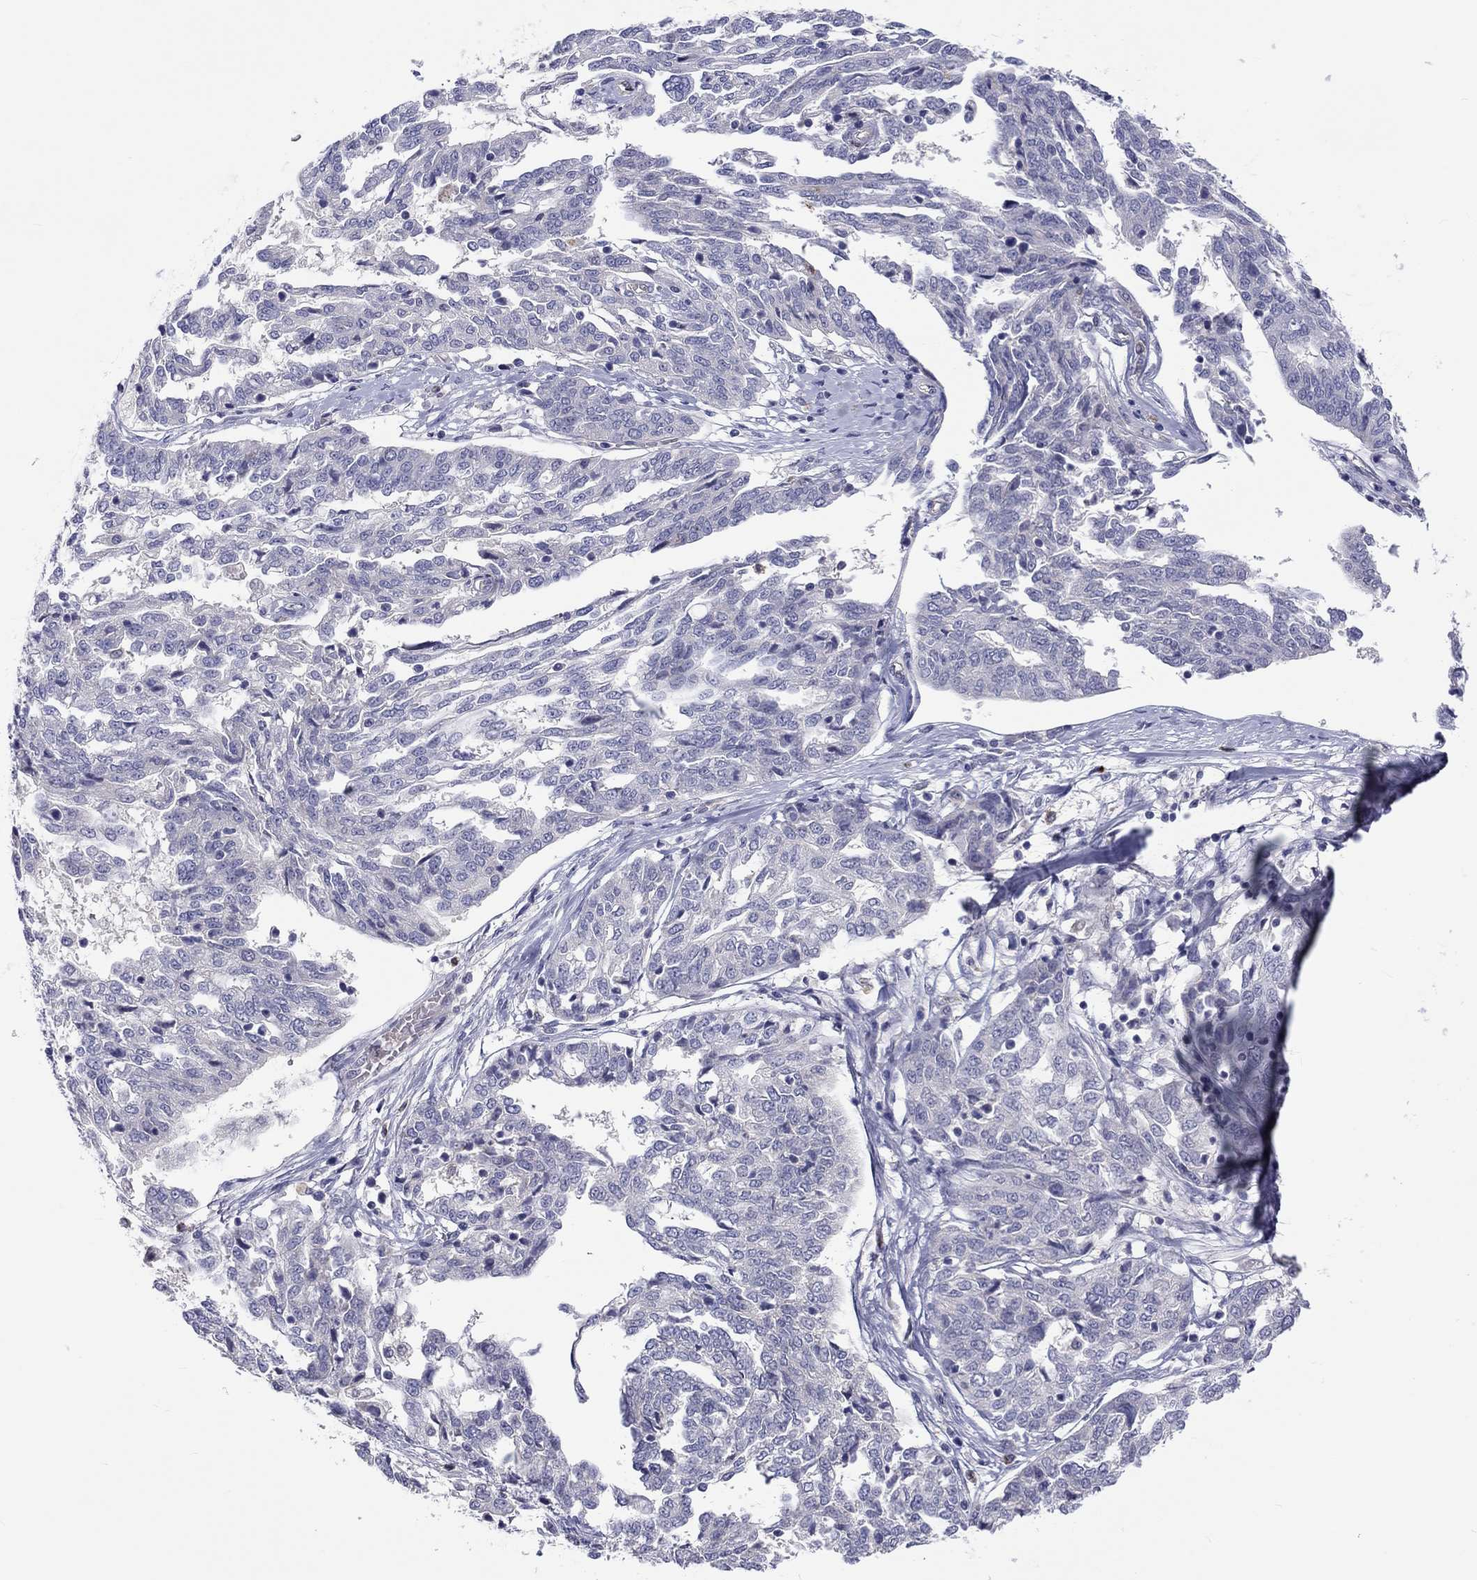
{"staining": {"intensity": "negative", "quantity": "none", "location": "none"}, "tissue": "ovarian cancer", "cell_type": "Tumor cells", "image_type": "cancer", "snomed": [{"axis": "morphology", "description": "Cystadenocarcinoma, serous, NOS"}, {"axis": "topography", "description": "Ovary"}], "caption": "DAB immunohistochemical staining of ovarian cancer (serous cystadenocarcinoma) reveals no significant staining in tumor cells.", "gene": "ABCG4", "patient": {"sex": "female", "age": 67}}